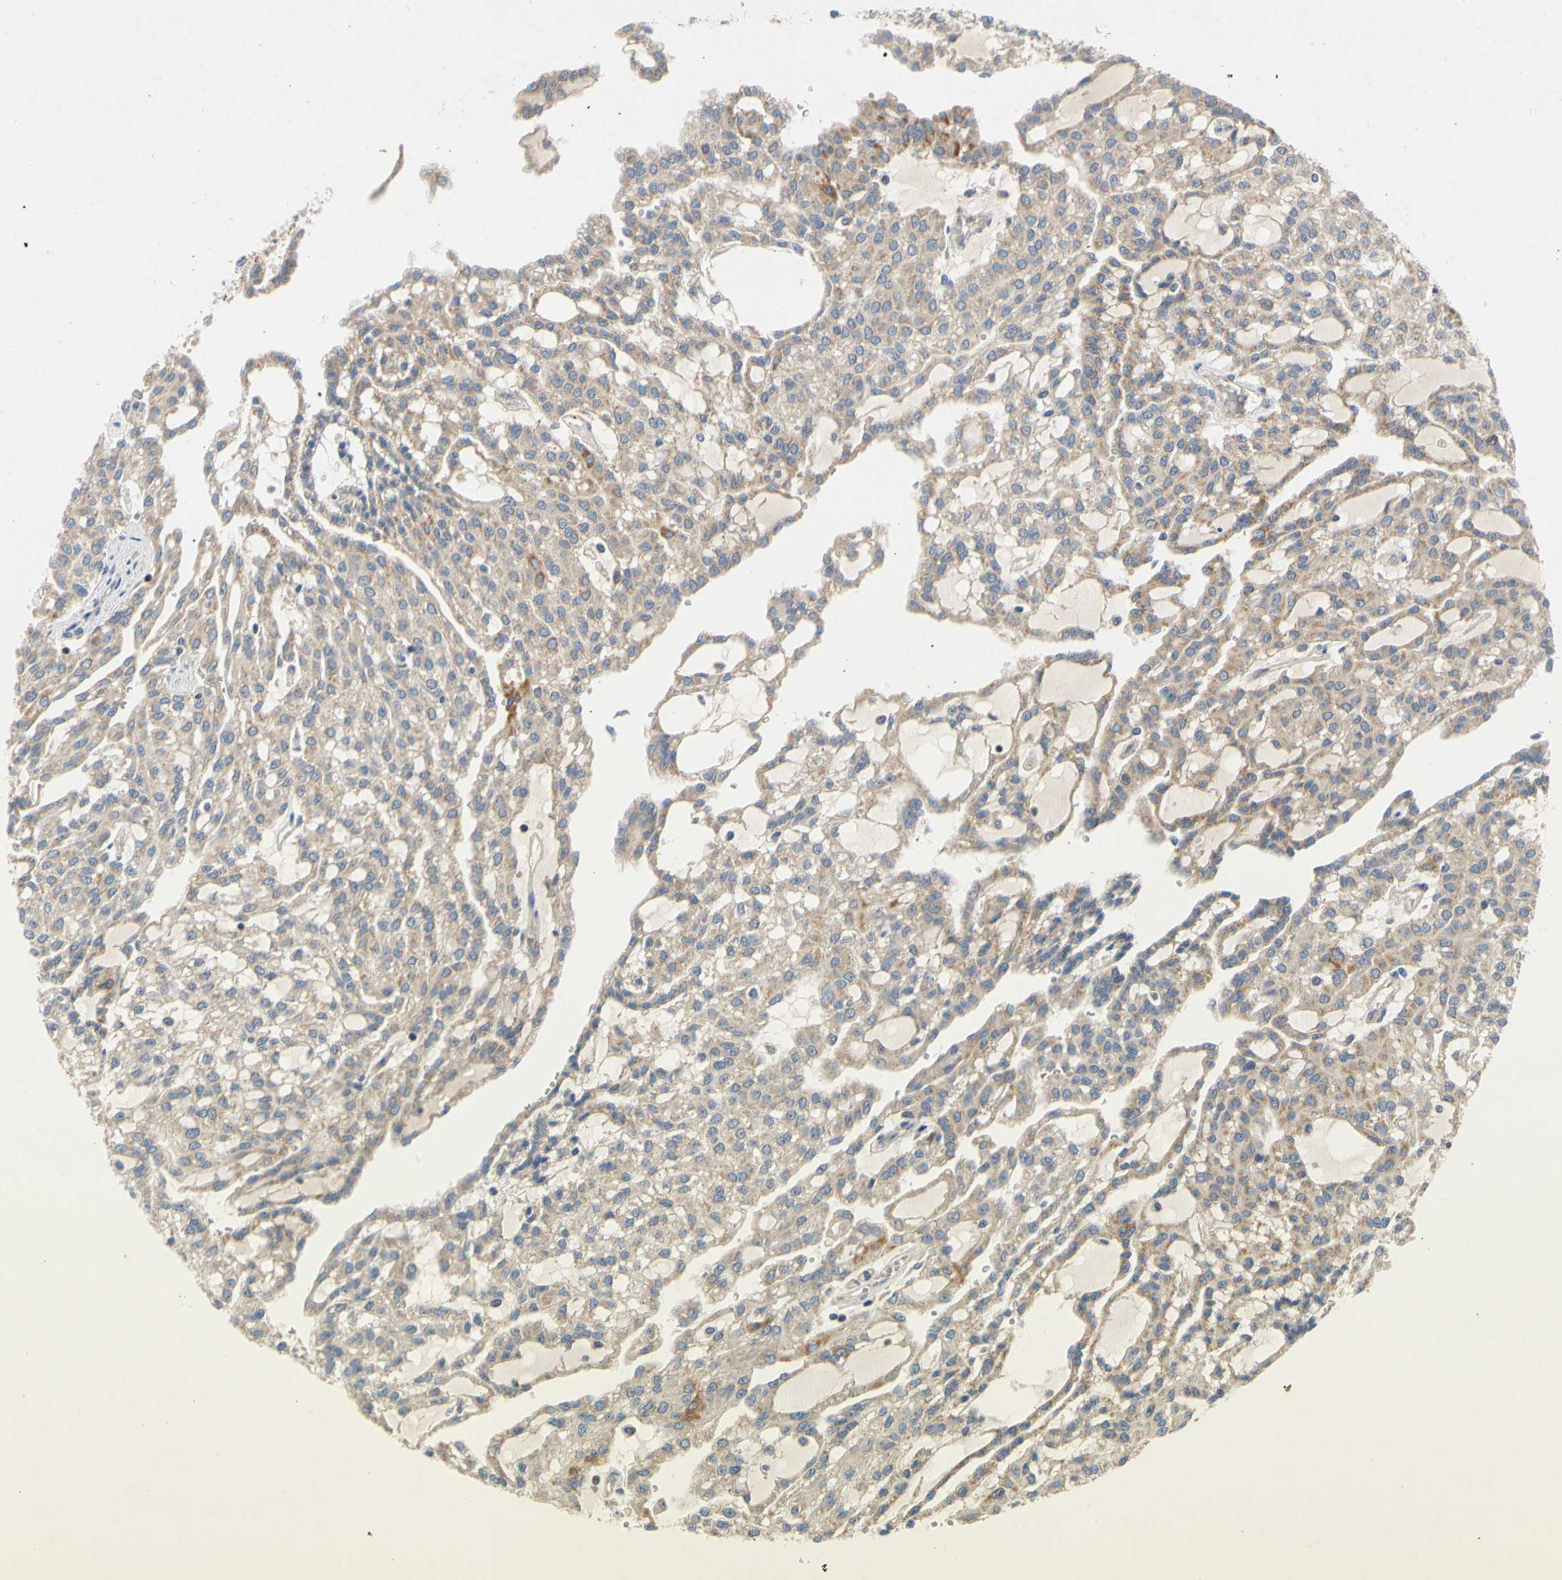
{"staining": {"intensity": "weak", "quantity": ">75%", "location": "cytoplasmic/membranous"}, "tissue": "renal cancer", "cell_type": "Tumor cells", "image_type": "cancer", "snomed": [{"axis": "morphology", "description": "Adenocarcinoma, NOS"}, {"axis": "topography", "description": "Kidney"}], "caption": "Immunohistochemical staining of renal cancer (adenocarcinoma) exhibits low levels of weak cytoplasmic/membranous protein expression in approximately >75% of tumor cells. (DAB = brown stain, brightfield microscopy at high magnification).", "gene": "KLHDC8B", "patient": {"sex": "male", "age": 63}}